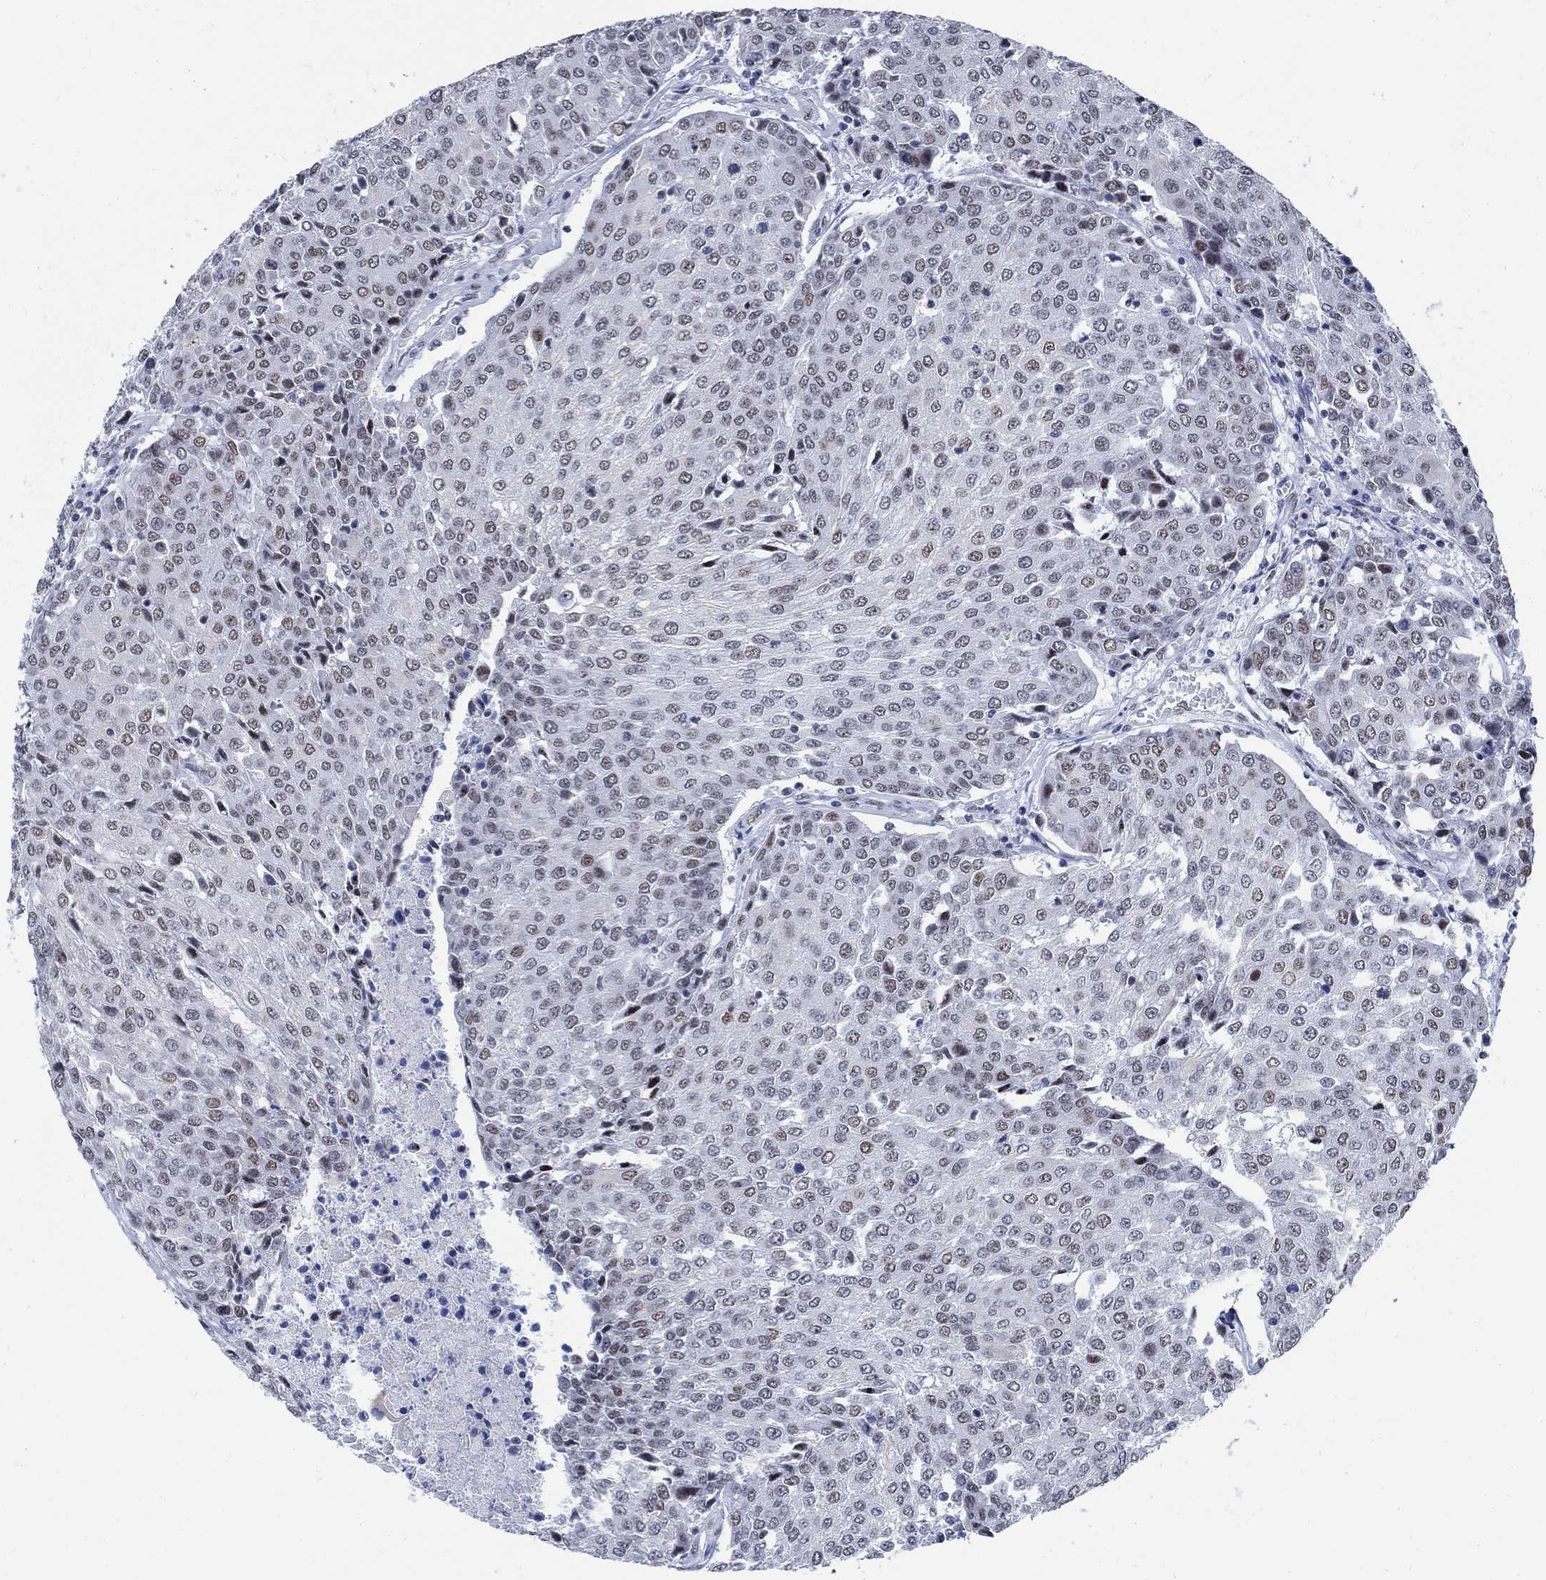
{"staining": {"intensity": "weak", "quantity": "25%-75%", "location": "nuclear"}, "tissue": "urothelial cancer", "cell_type": "Tumor cells", "image_type": "cancer", "snomed": [{"axis": "morphology", "description": "Urothelial carcinoma, High grade"}, {"axis": "topography", "description": "Urinary bladder"}], "caption": "IHC (DAB) staining of human urothelial cancer exhibits weak nuclear protein expression in approximately 25%-75% of tumor cells.", "gene": "DLK1", "patient": {"sex": "female", "age": 85}}